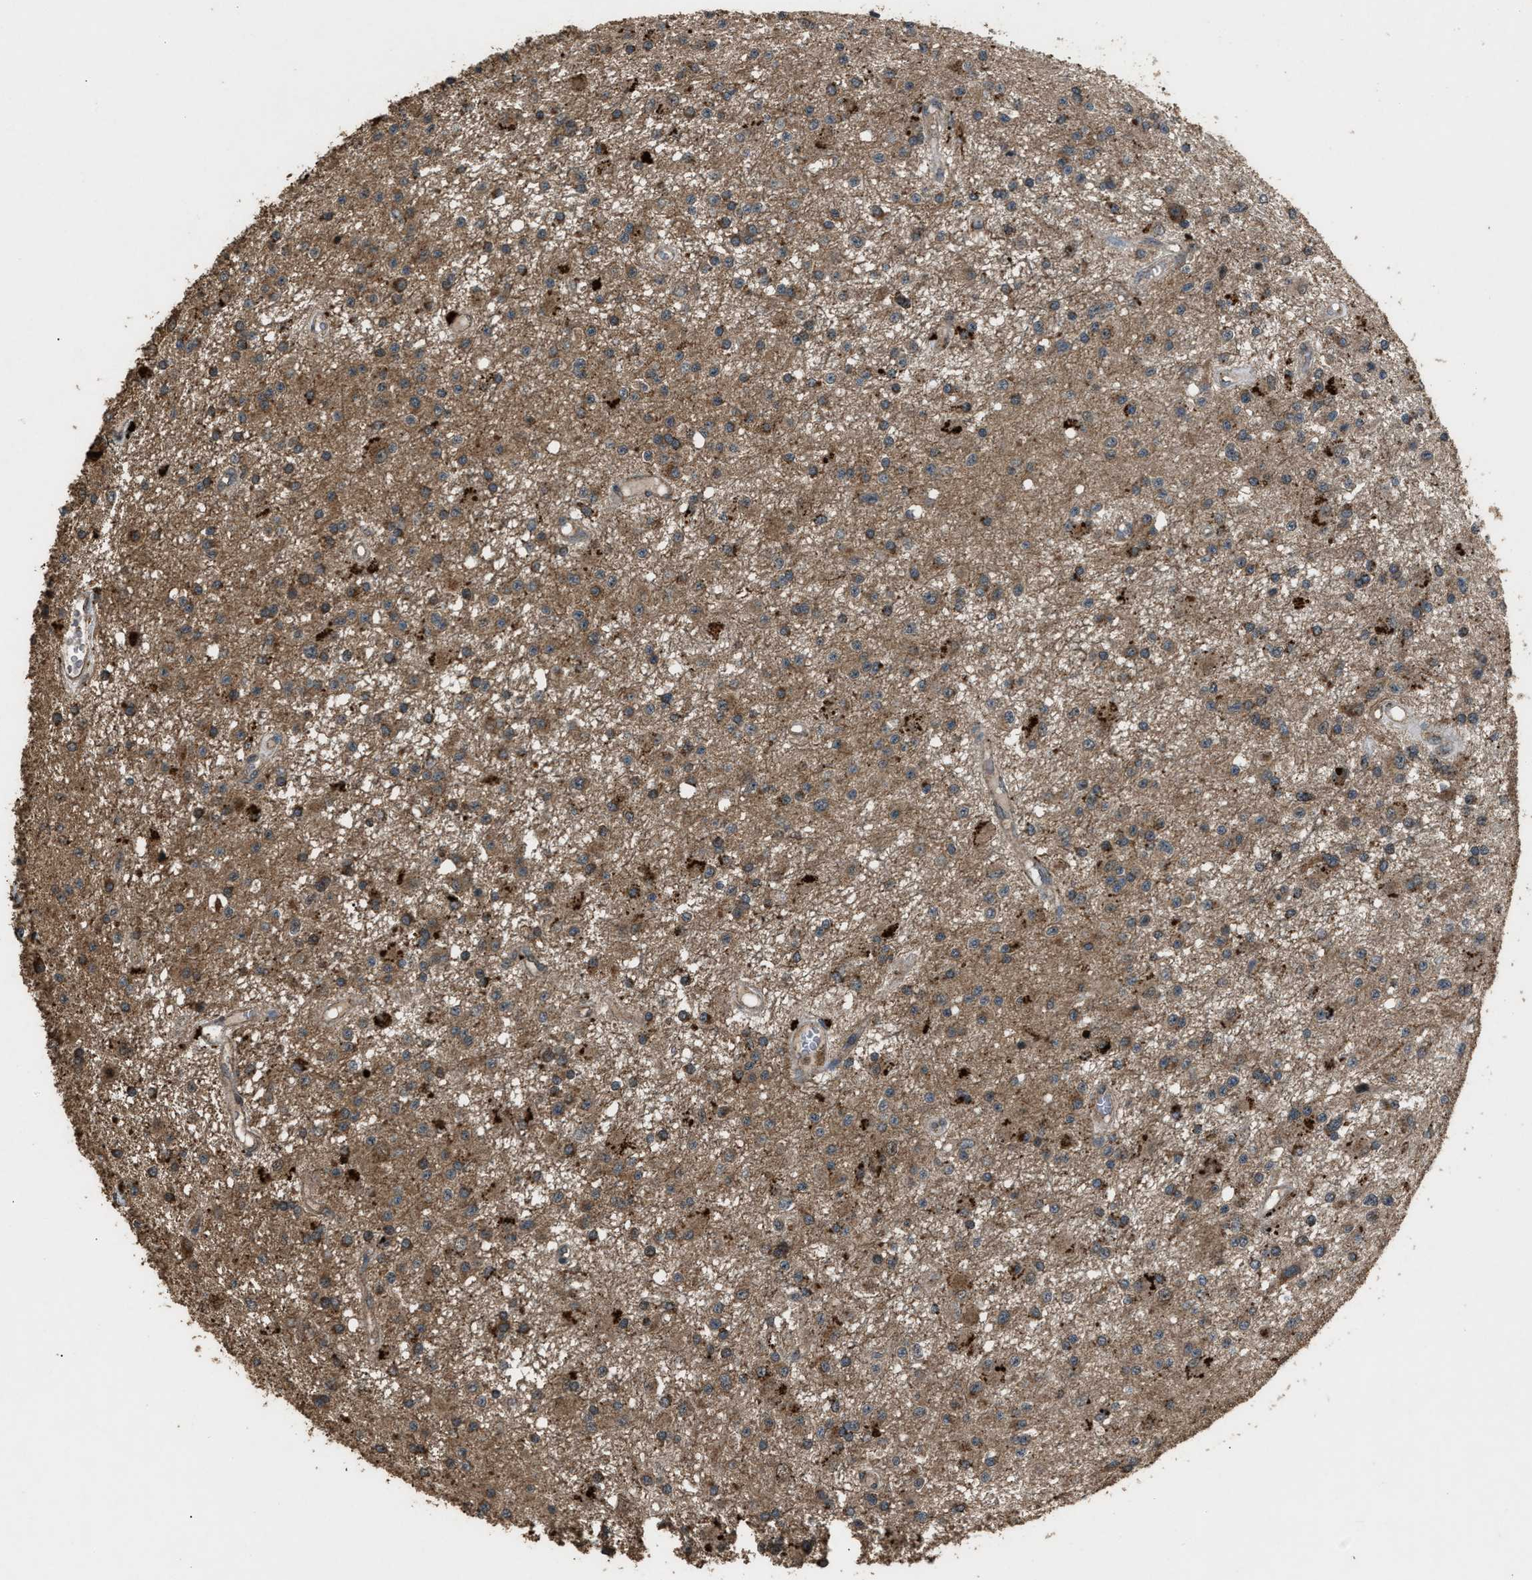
{"staining": {"intensity": "strong", "quantity": ">75%", "location": "cytoplasmic/membranous"}, "tissue": "glioma", "cell_type": "Tumor cells", "image_type": "cancer", "snomed": [{"axis": "morphology", "description": "Glioma, malignant, Low grade"}, {"axis": "topography", "description": "Brain"}], "caption": "This is an image of IHC staining of glioma, which shows strong expression in the cytoplasmic/membranous of tumor cells.", "gene": "PSMD1", "patient": {"sex": "male", "age": 58}}